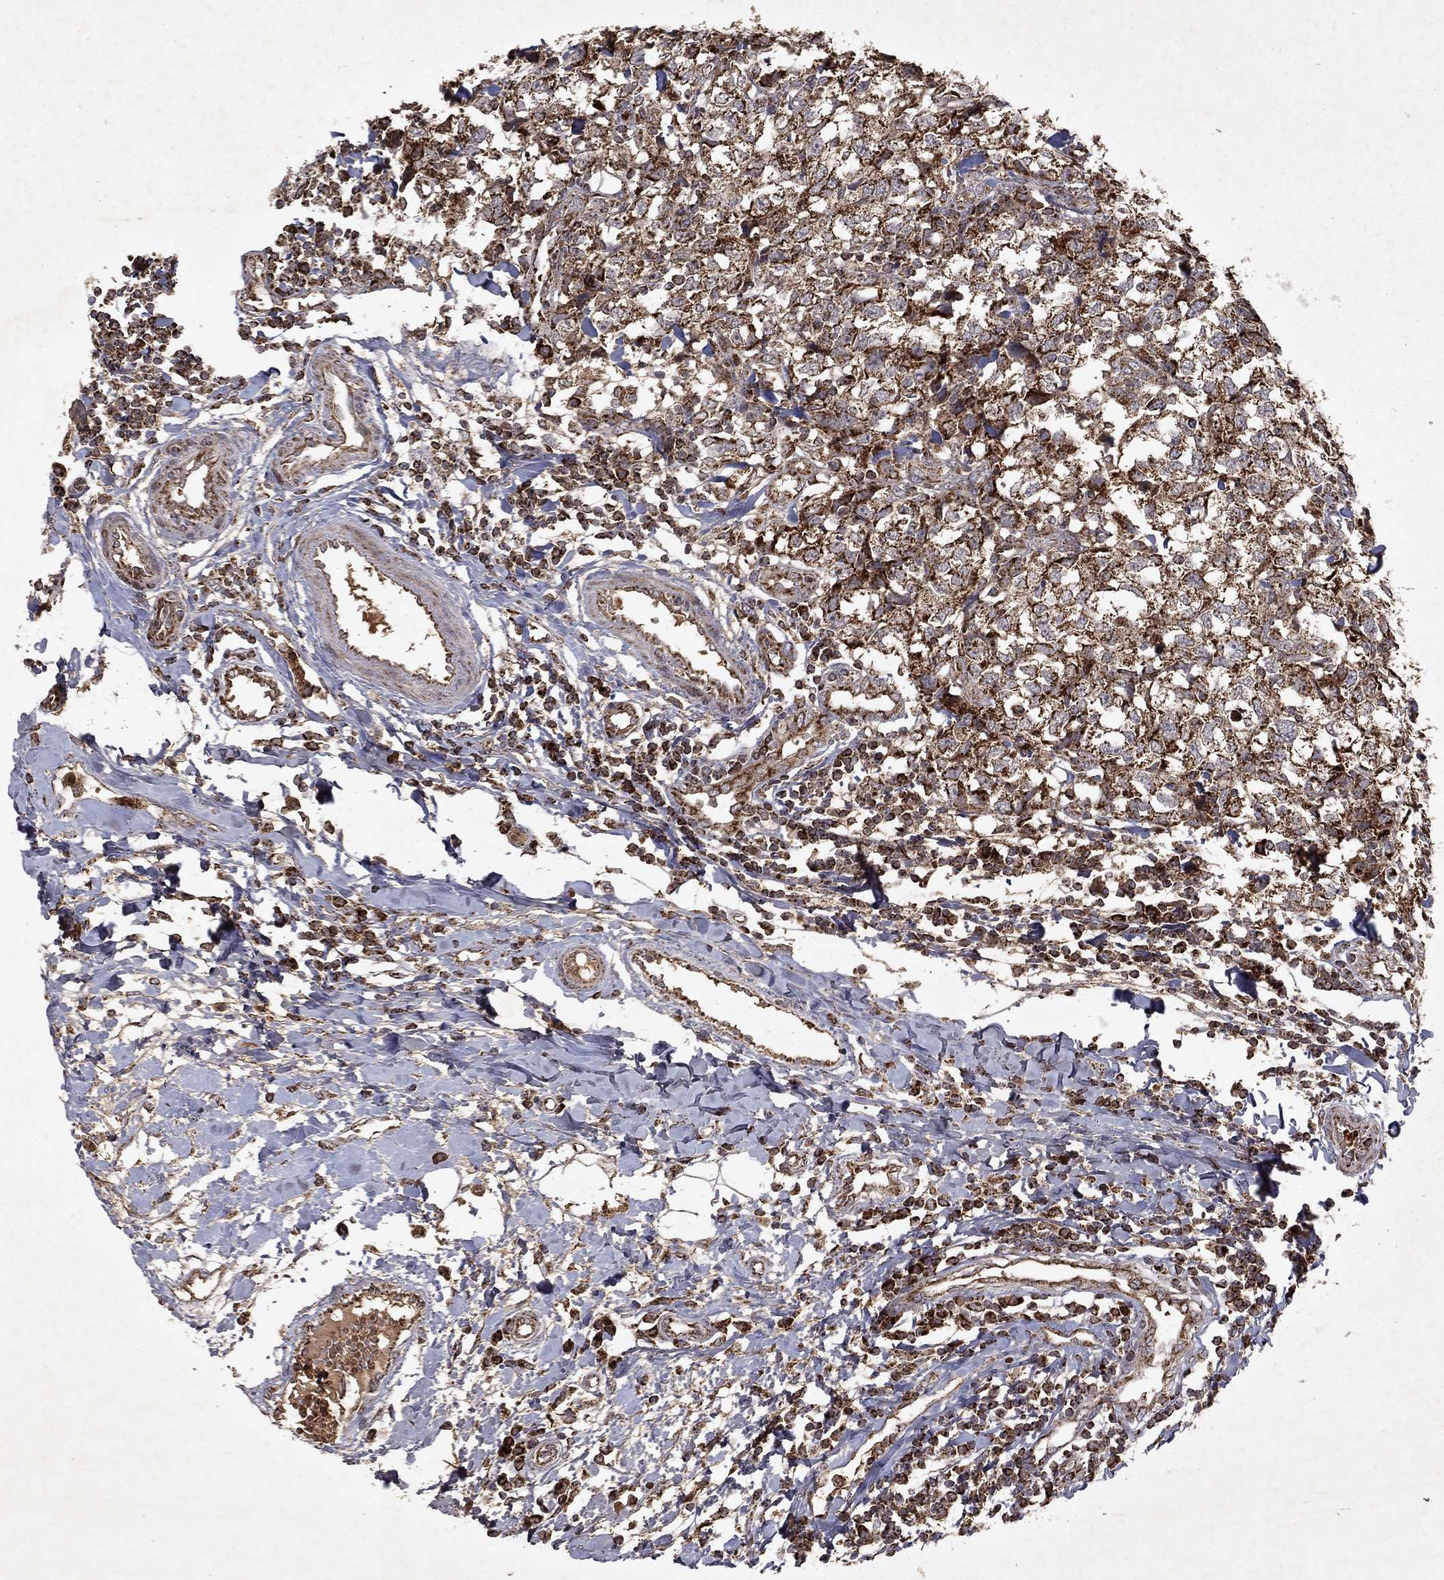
{"staining": {"intensity": "strong", "quantity": ">75%", "location": "cytoplasmic/membranous"}, "tissue": "breast cancer", "cell_type": "Tumor cells", "image_type": "cancer", "snomed": [{"axis": "morphology", "description": "Duct carcinoma"}, {"axis": "topography", "description": "Breast"}], "caption": "Breast cancer (infiltrating ductal carcinoma) tissue displays strong cytoplasmic/membranous staining in about >75% of tumor cells", "gene": "PYROXD2", "patient": {"sex": "female", "age": 30}}